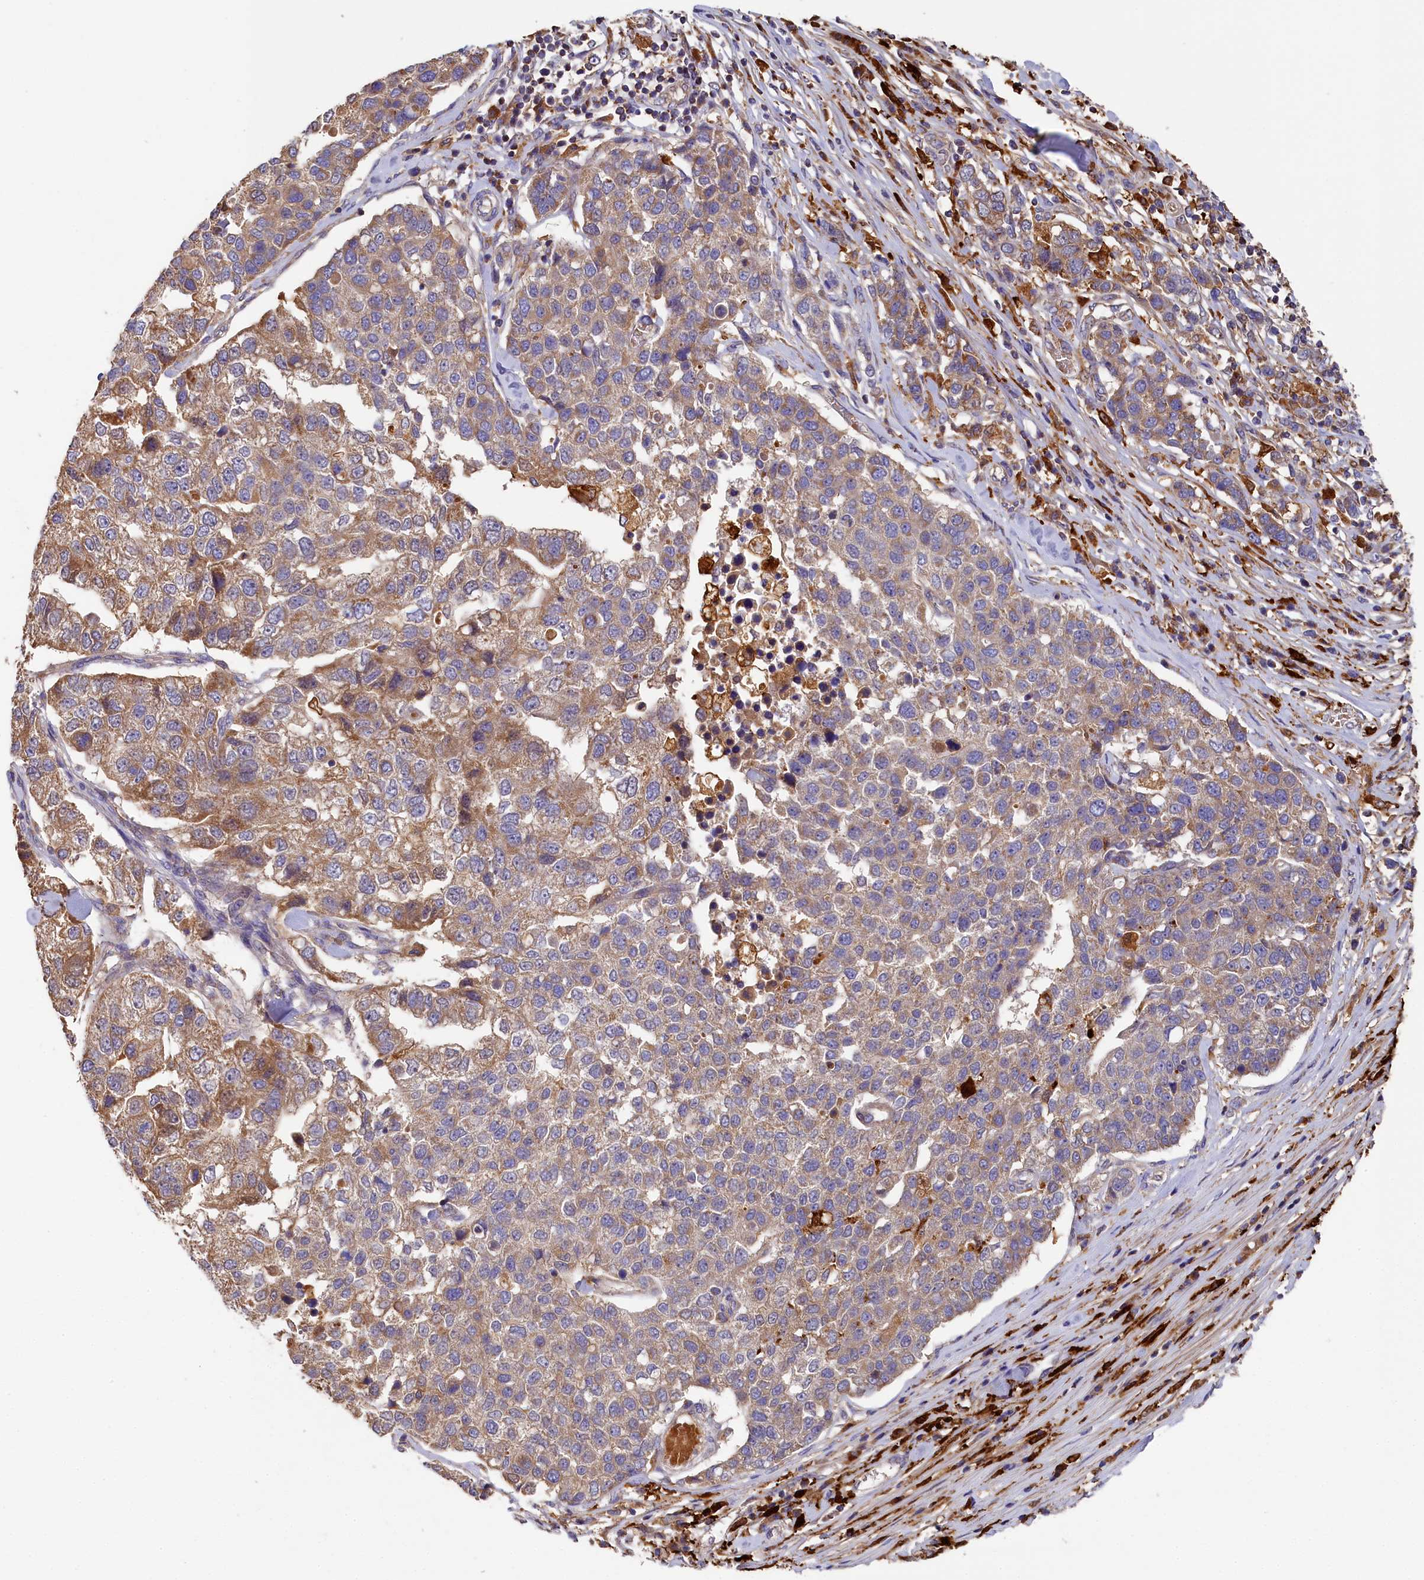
{"staining": {"intensity": "moderate", "quantity": "<25%", "location": "cytoplasmic/membranous"}, "tissue": "pancreatic cancer", "cell_type": "Tumor cells", "image_type": "cancer", "snomed": [{"axis": "morphology", "description": "Adenocarcinoma, NOS"}, {"axis": "topography", "description": "Pancreas"}], "caption": "DAB immunohistochemical staining of pancreatic cancer (adenocarcinoma) demonstrates moderate cytoplasmic/membranous protein staining in about <25% of tumor cells.", "gene": "SEC31B", "patient": {"sex": "female", "age": 61}}